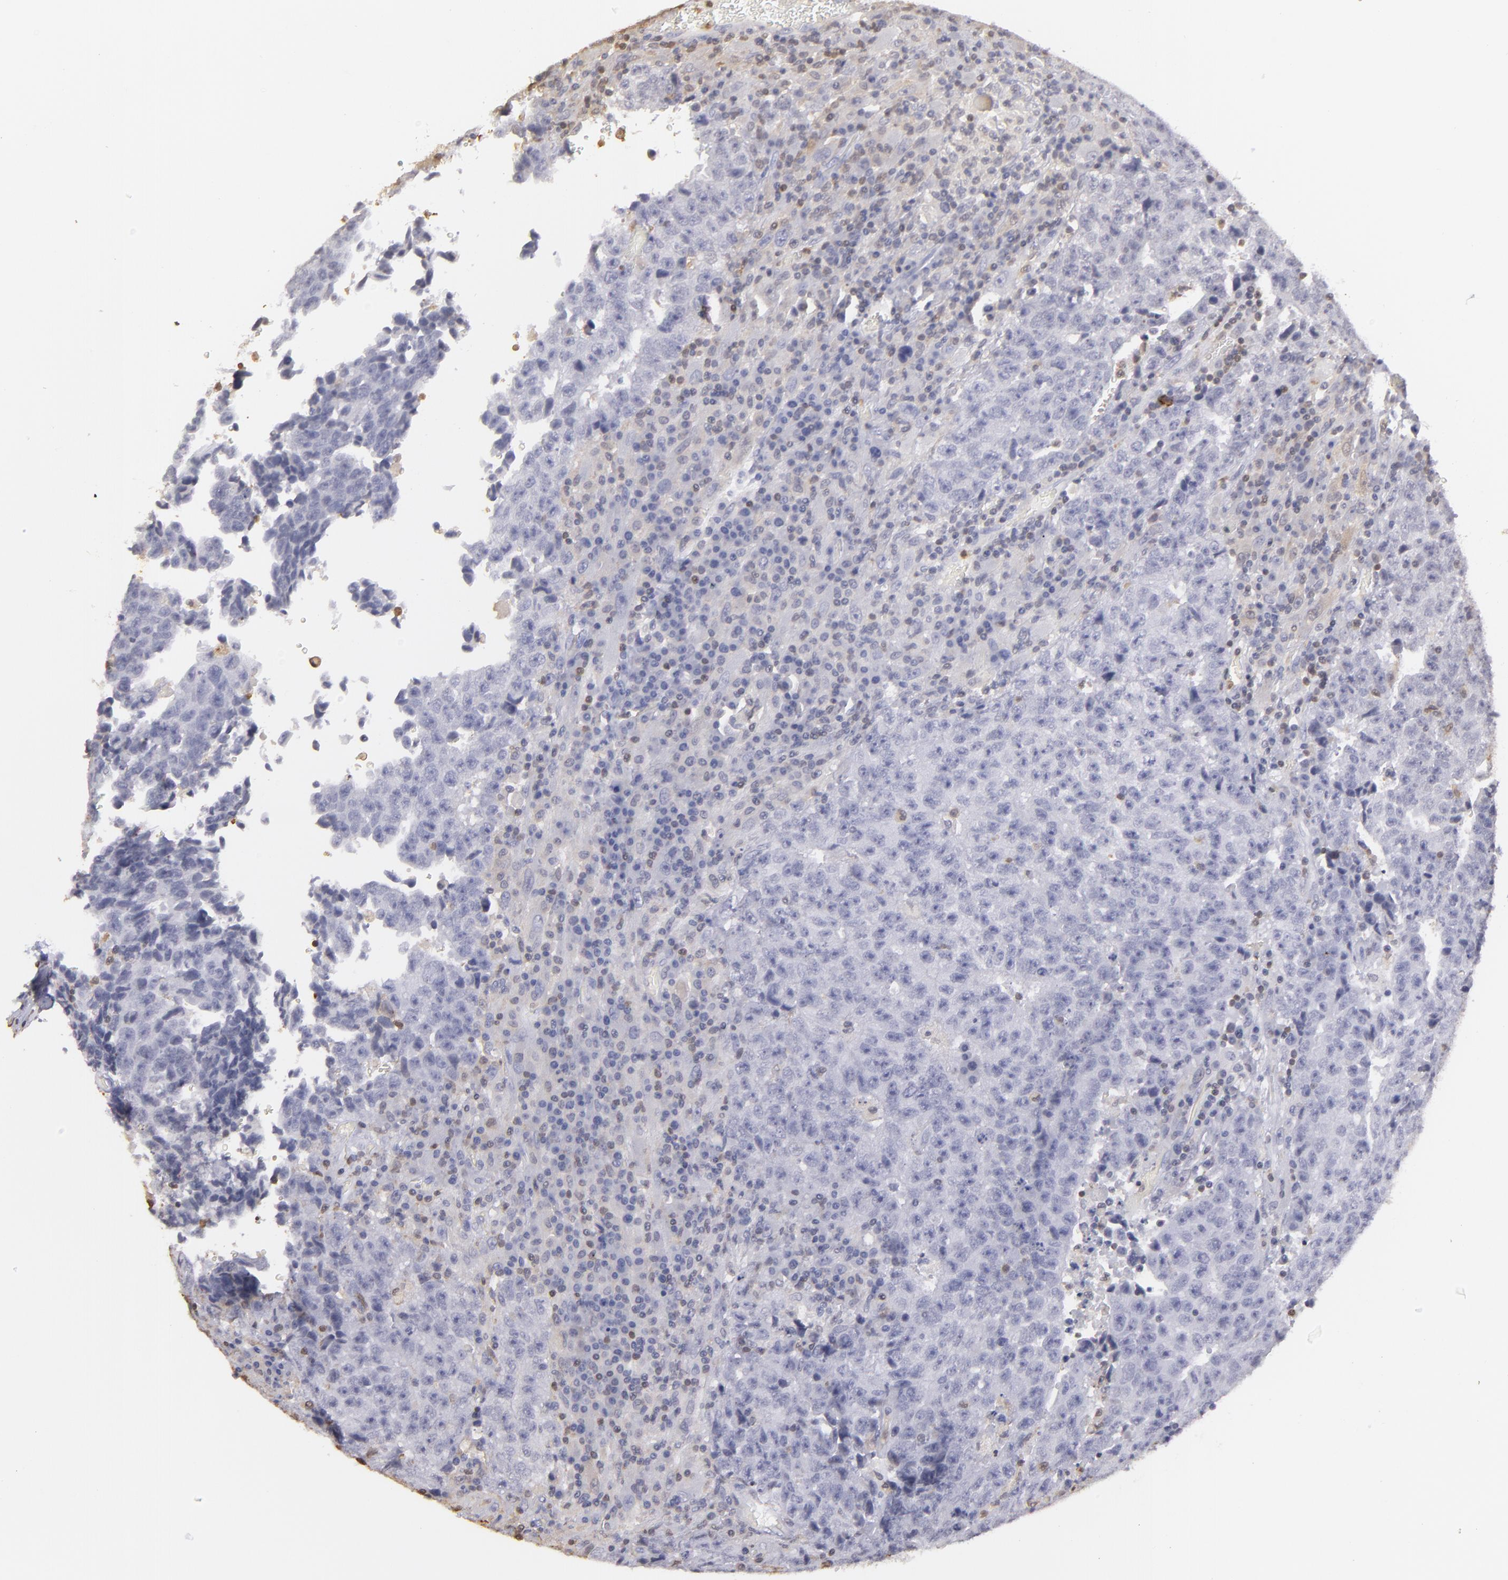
{"staining": {"intensity": "negative", "quantity": "none", "location": "none"}, "tissue": "testis cancer", "cell_type": "Tumor cells", "image_type": "cancer", "snomed": [{"axis": "morphology", "description": "Necrosis, NOS"}, {"axis": "morphology", "description": "Carcinoma, Embryonal, NOS"}, {"axis": "topography", "description": "Testis"}], "caption": "Photomicrograph shows no significant protein positivity in tumor cells of testis cancer.", "gene": "S100A2", "patient": {"sex": "male", "age": 19}}